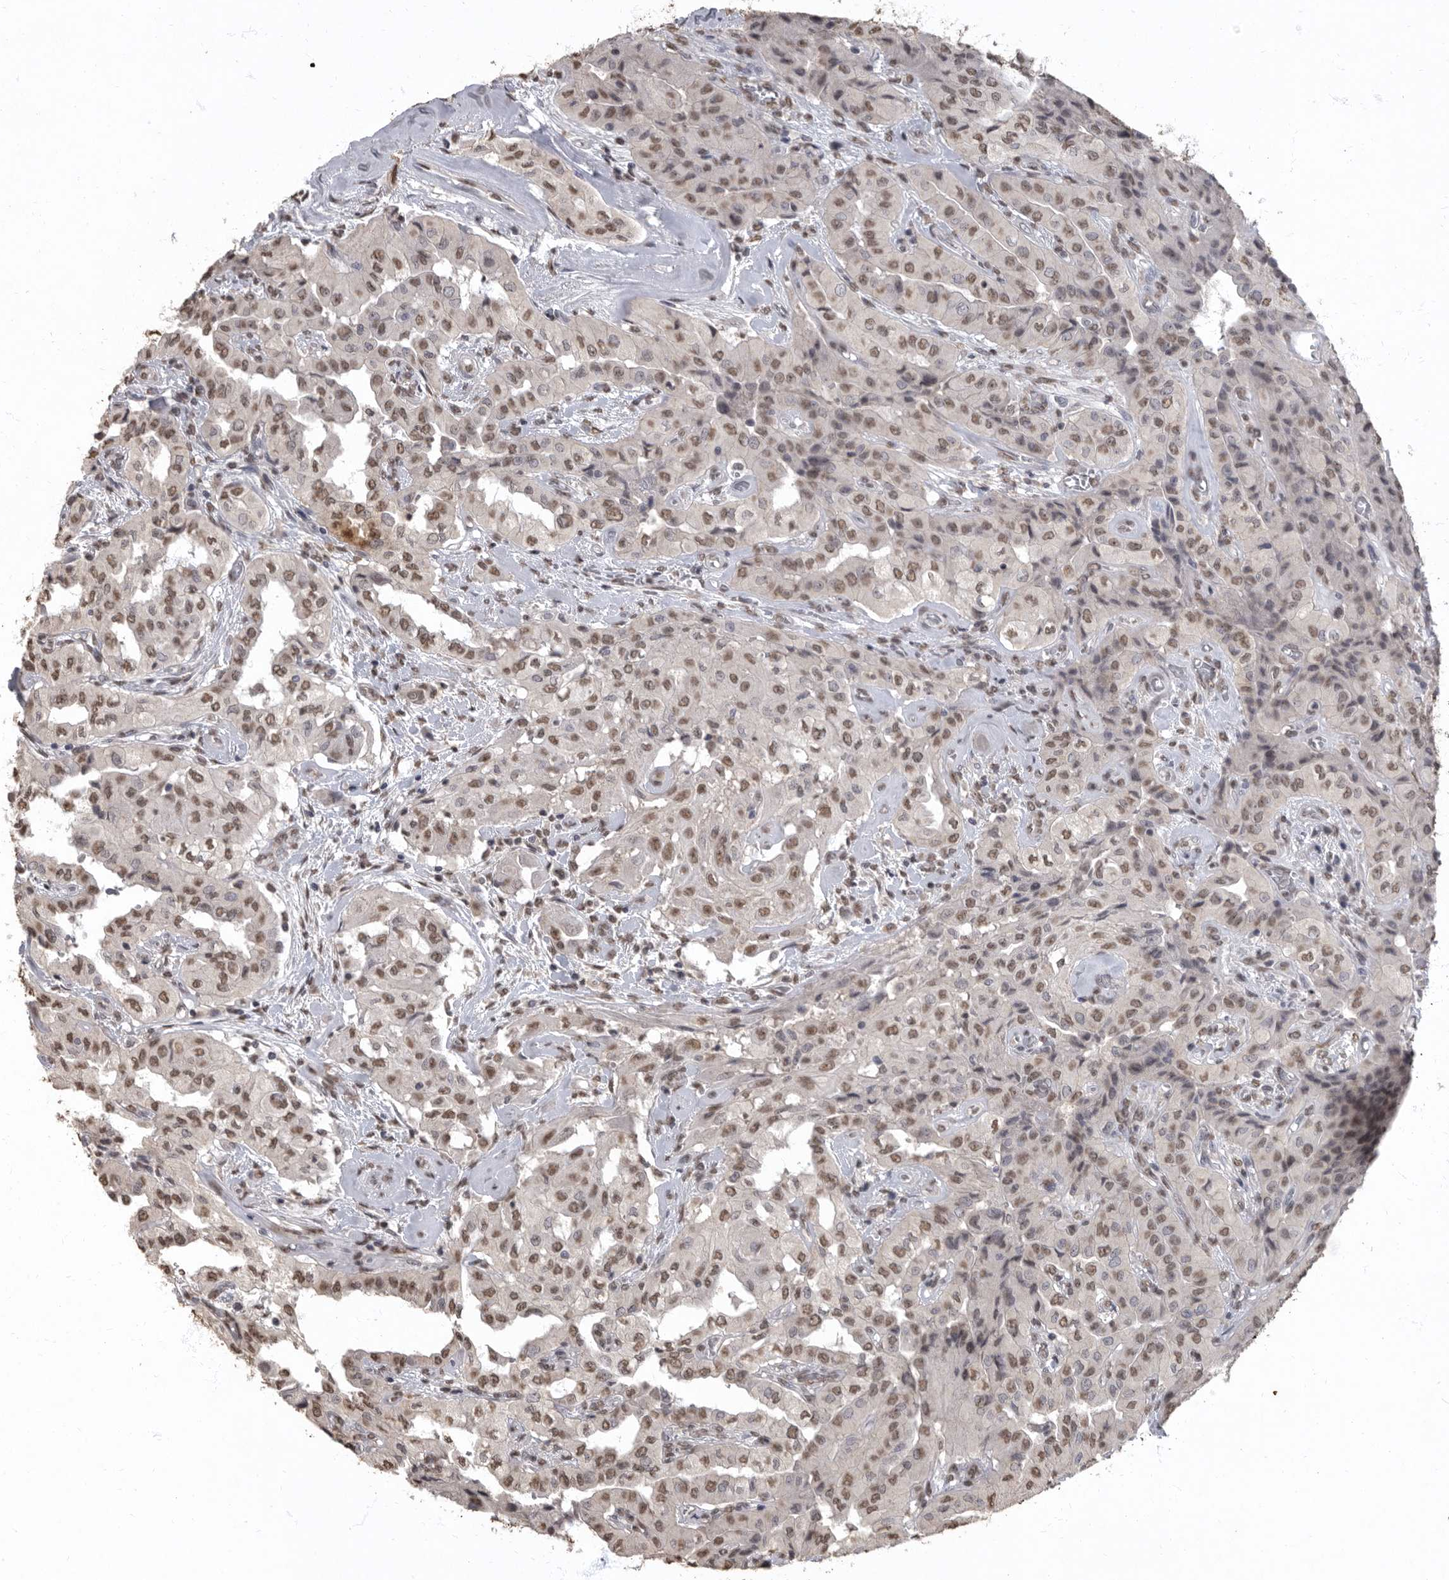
{"staining": {"intensity": "weak", "quantity": ">75%", "location": "nuclear"}, "tissue": "thyroid cancer", "cell_type": "Tumor cells", "image_type": "cancer", "snomed": [{"axis": "morphology", "description": "Papillary adenocarcinoma, NOS"}, {"axis": "topography", "description": "Thyroid gland"}], "caption": "This photomicrograph shows thyroid cancer stained with immunohistochemistry to label a protein in brown. The nuclear of tumor cells show weak positivity for the protein. Nuclei are counter-stained blue.", "gene": "NBL1", "patient": {"sex": "female", "age": 59}}